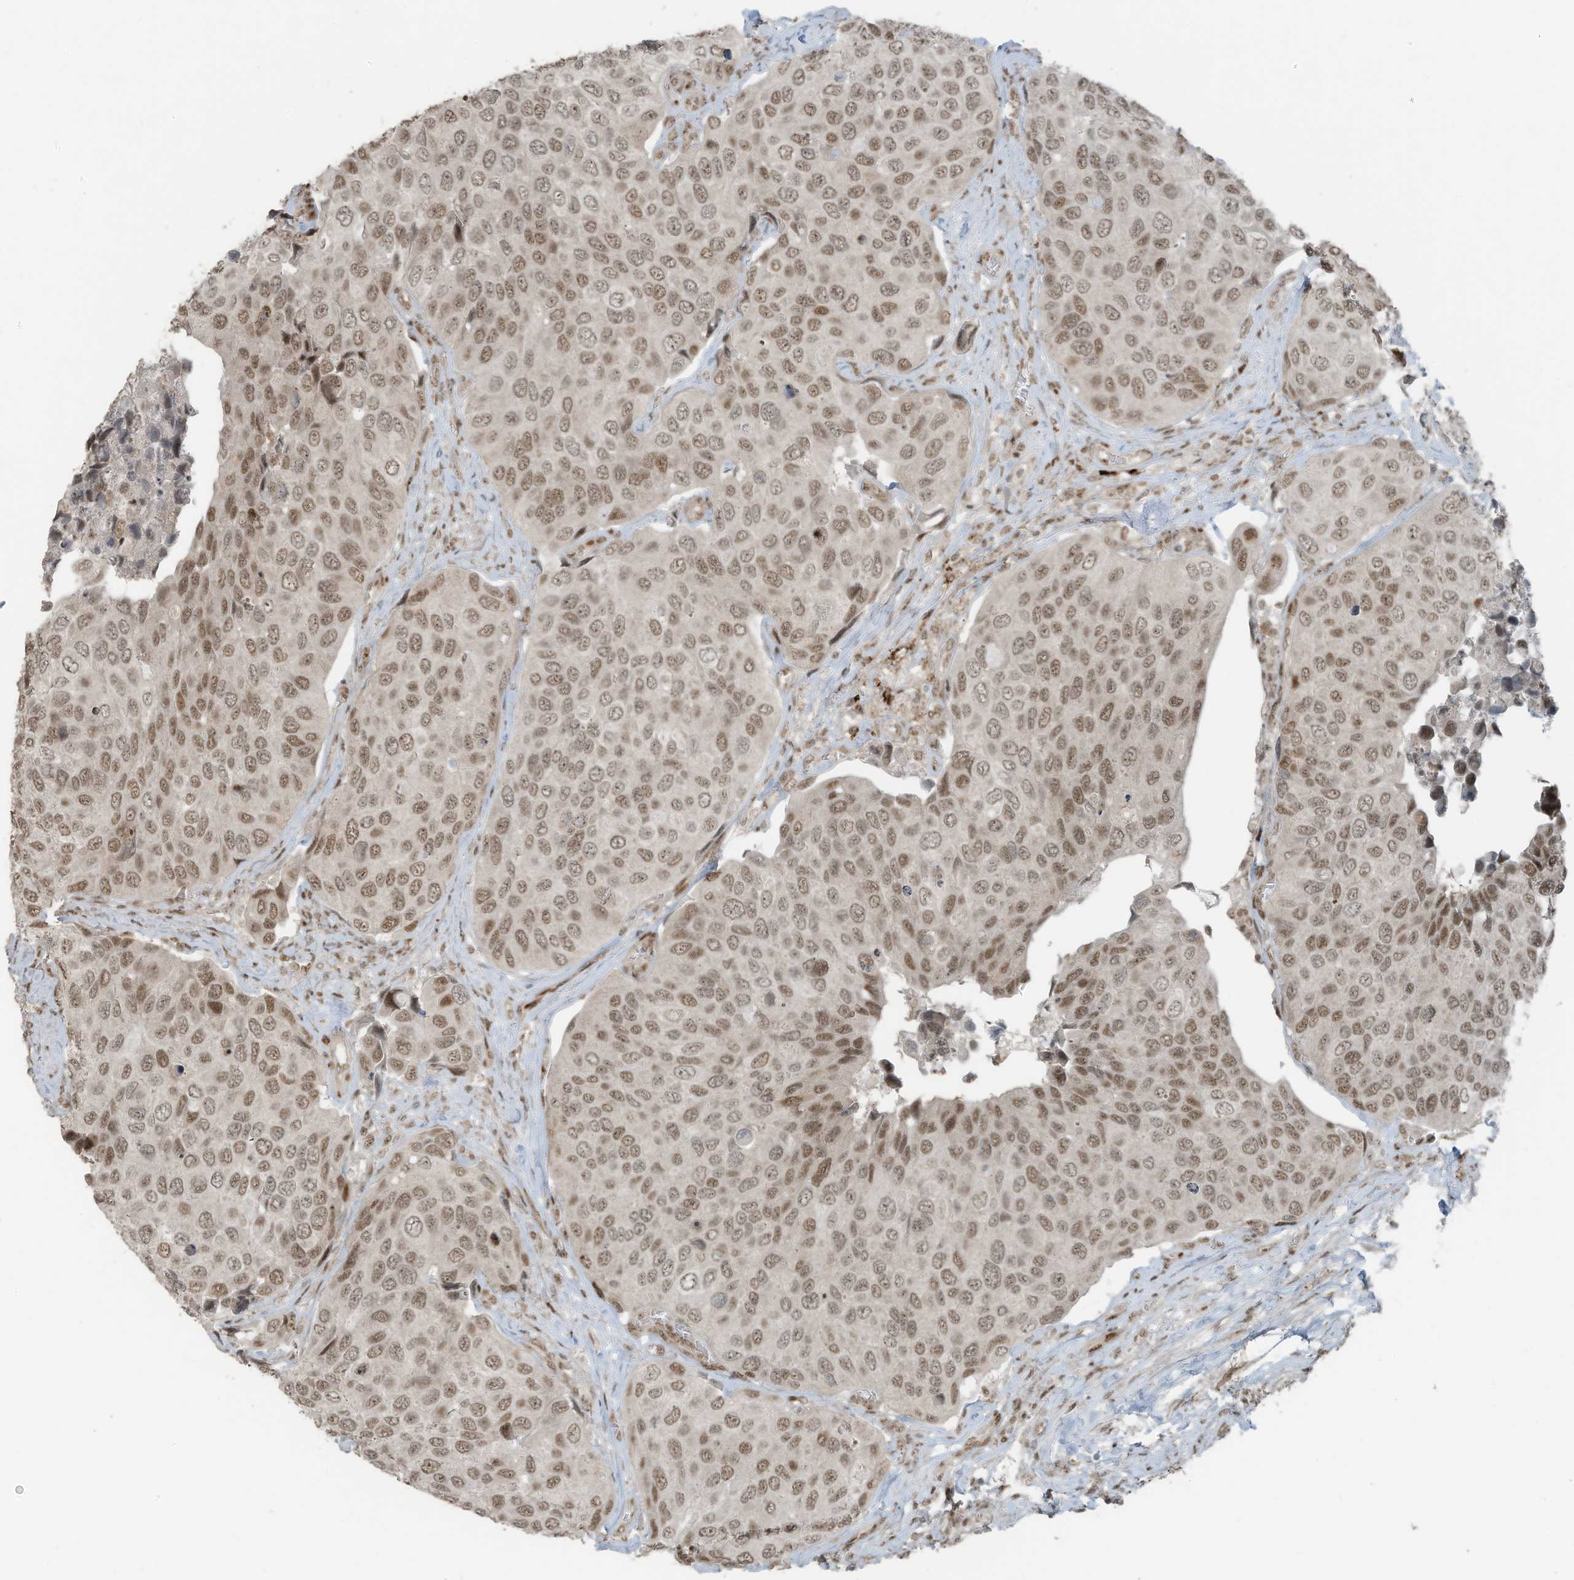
{"staining": {"intensity": "moderate", "quantity": ">75%", "location": "nuclear"}, "tissue": "urothelial cancer", "cell_type": "Tumor cells", "image_type": "cancer", "snomed": [{"axis": "morphology", "description": "Urothelial carcinoma, High grade"}, {"axis": "topography", "description": "Urinary bladder"}], "caption": "The immunohistochemical stain highlights moderate nuclear positivity in tumor cells of urothelial carcinoma (high-grade) tissue.", "gene": "PCNP", "patient": {"sex": "male", "age": 74}}